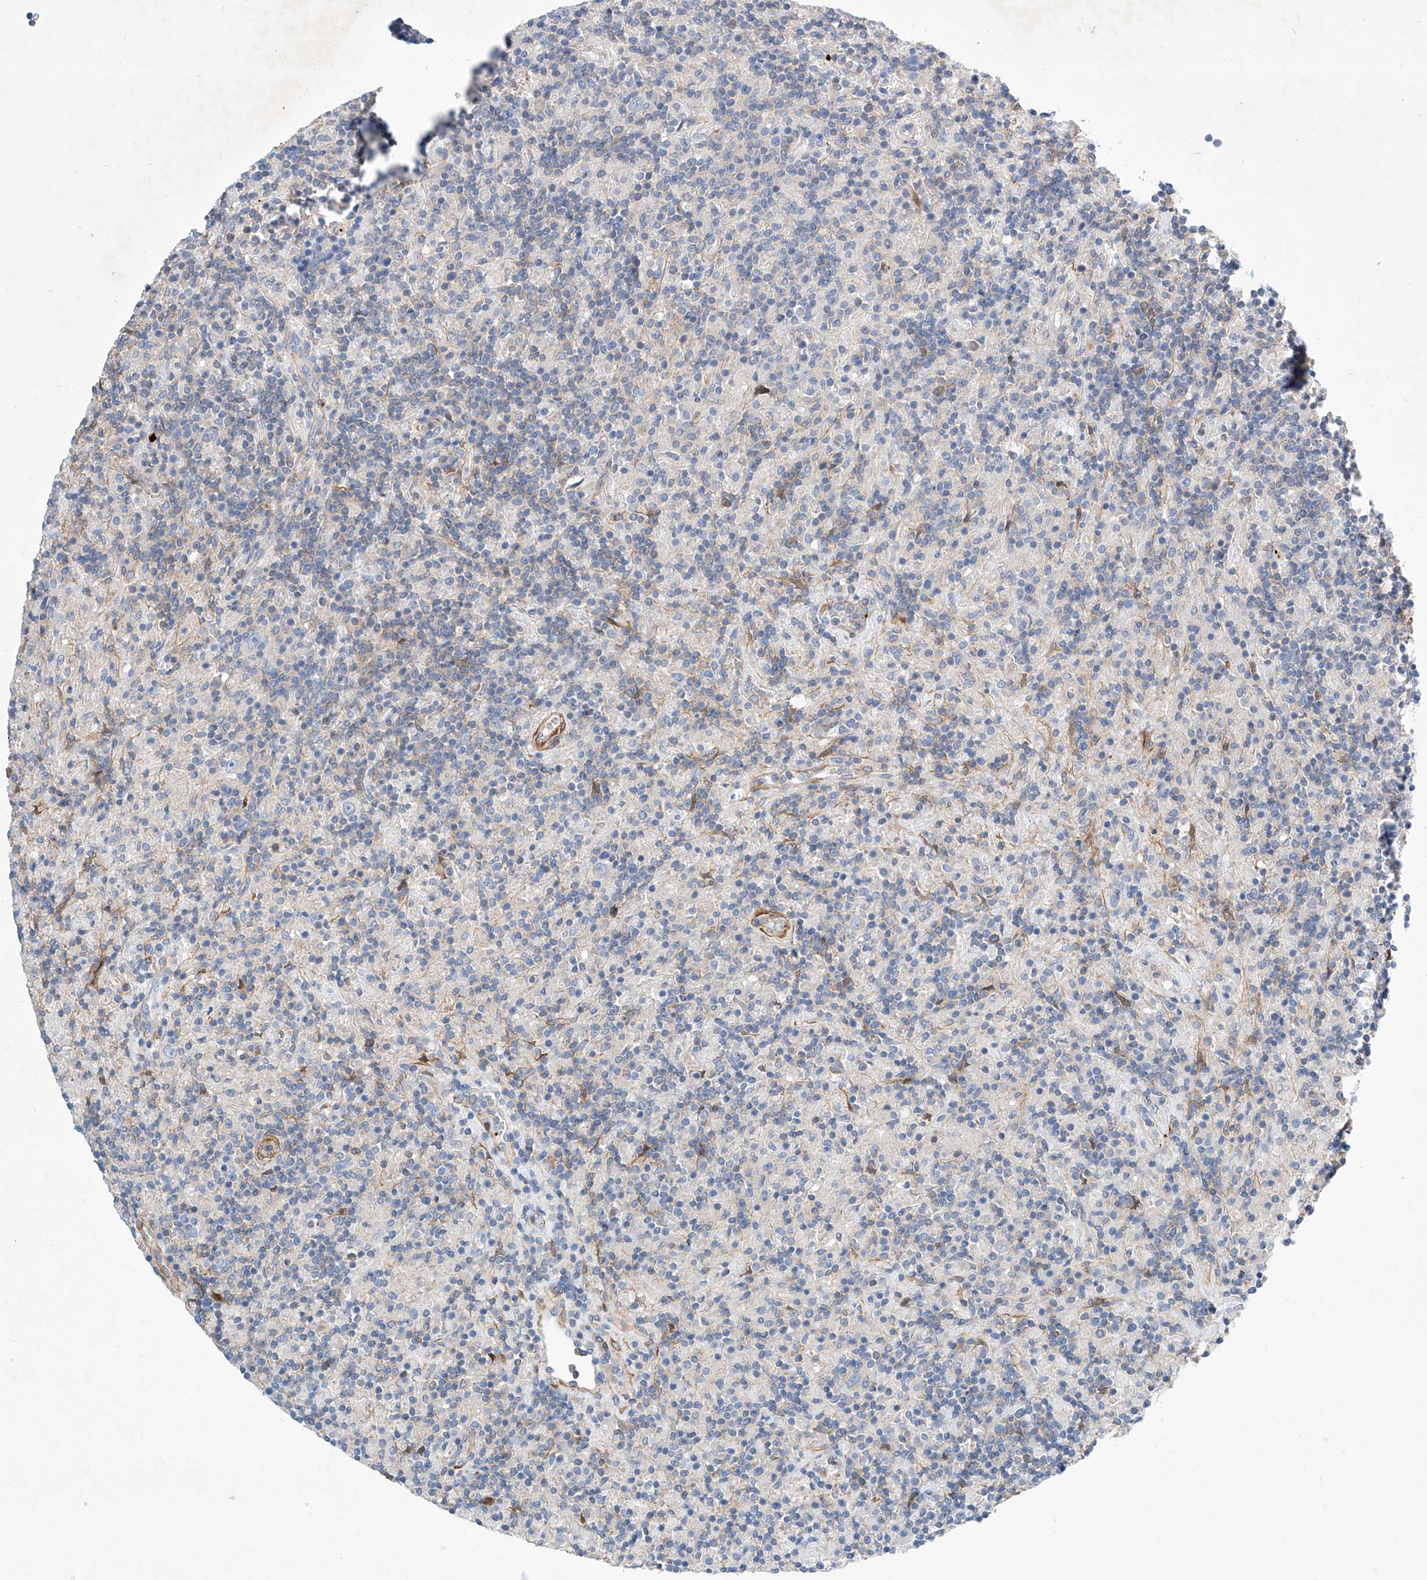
{"staining": {"intensity": "negative", "quantity": "none", "location": "none"}, "tissue": "lymphoma", "cell_type": "Tumor cells", "image_type": "cancer", "snomed": [{"axis": "morphology", "description": "Hodgkin's disease, NOS"}, {"axis": "topography", "description": "Lymph node"}], "caption": "Hodgkin's disease stained for a protein using immunohistochemistry (IHC) demonstrates no positivity tumor cells.", "gene": "TAS2R60", "patient": {"sex": "male", "age": 70}}